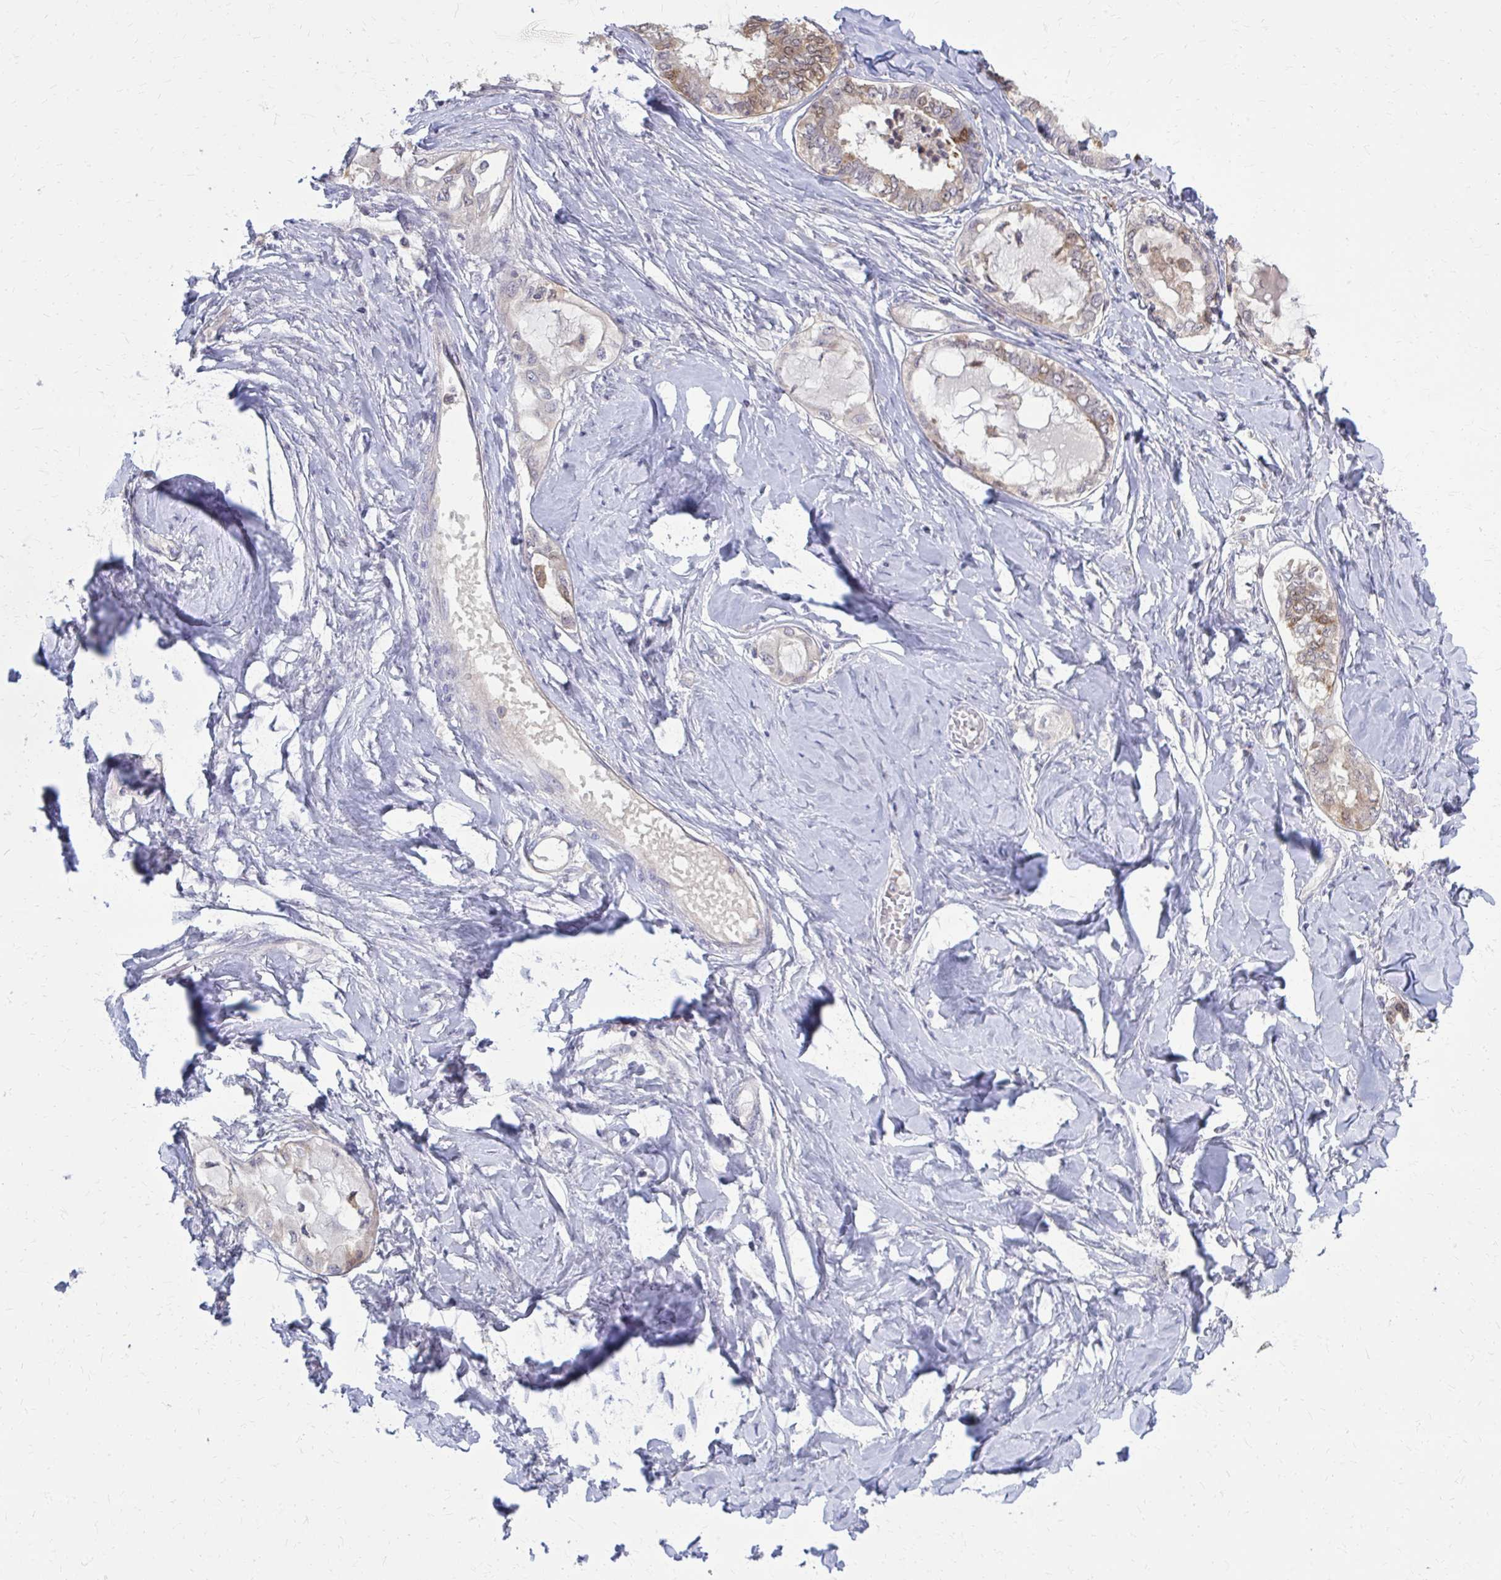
{"staining": {"intensity": "weak", "quantity": "25%-75%", "location": "cytoplasmic/membranous"}, "tissue": "ovarian cancer", "cell_type": "Tumor cells", "image_type": "cancer", "snomed": [{"axis": "morphology", "description": "Carcinoma, endometroid"}, {"axis": "topography", "description": "Ovary"}], "caption": "A brown stain highlights weak cytoplasmic/membranous positivity of a protein in ovarian endometroid carcinoma tumor cells. Using DAB (3,3'-diaminobenzidine) (brown) and hematoxylin (blue) stains, captured at high magnification using brightfield microscopy.", "gene": "DBI", "patient": {"sex": "female", "age": 70}}